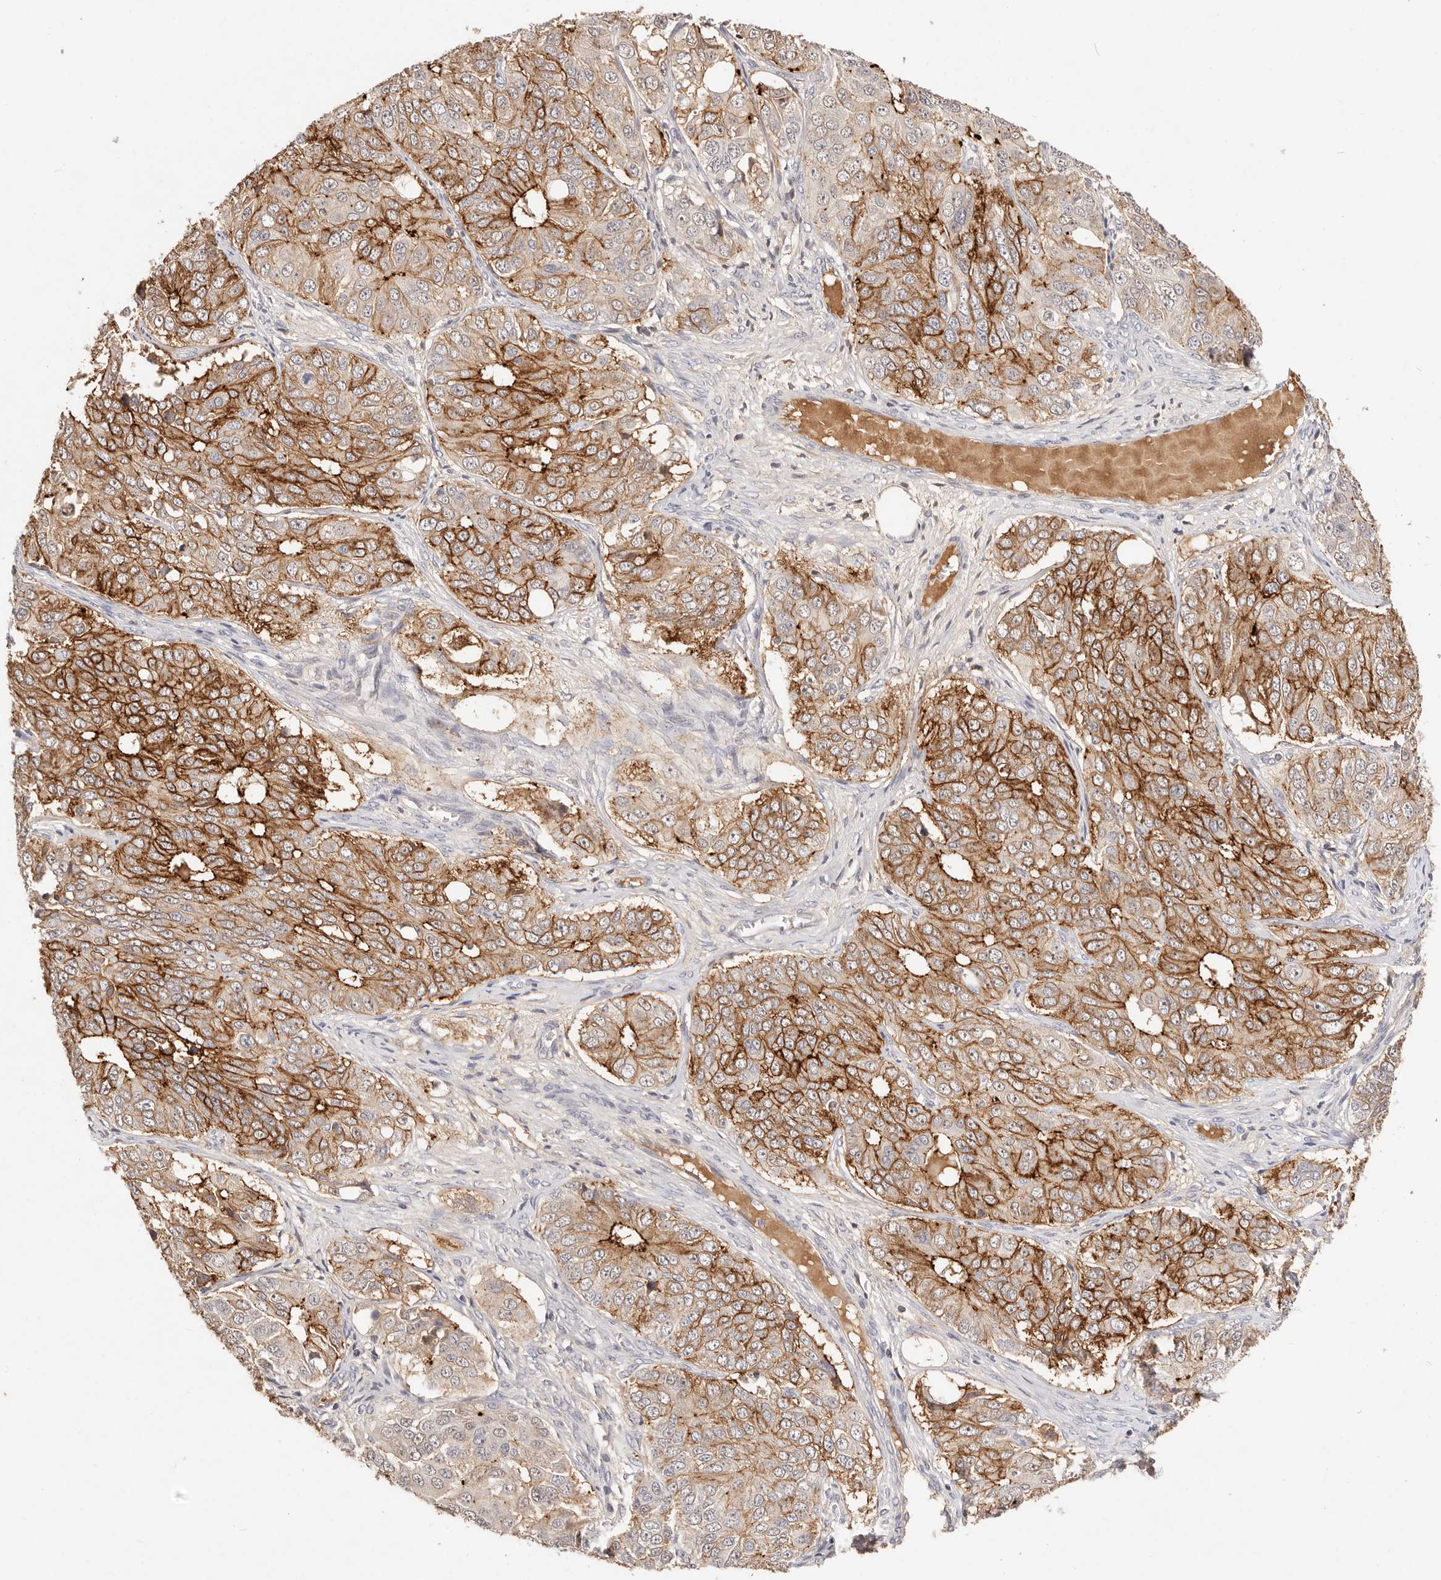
{"staining": {"intensity": "moderate", "quantity": ">75%", "location": "cytoplasmic/membranous"}, "tissue": "ovarian cancer", "cell_type": "Tumor cells", "image_type": "cancer", "snomed": [{"axis": "morphology", "description": "Carcinoma, endometroid"}, {"axis": "topography", "description": "Ovary"}], "caption": "Moderate cytoplasmic/membranous expression for a protein is identified in approximately >75% of tumor cells of ovarian endometroid carcinoma using immunohistochemistry.", "gene": "CXADR", "patient": {"sex": "female", "age": 51}}